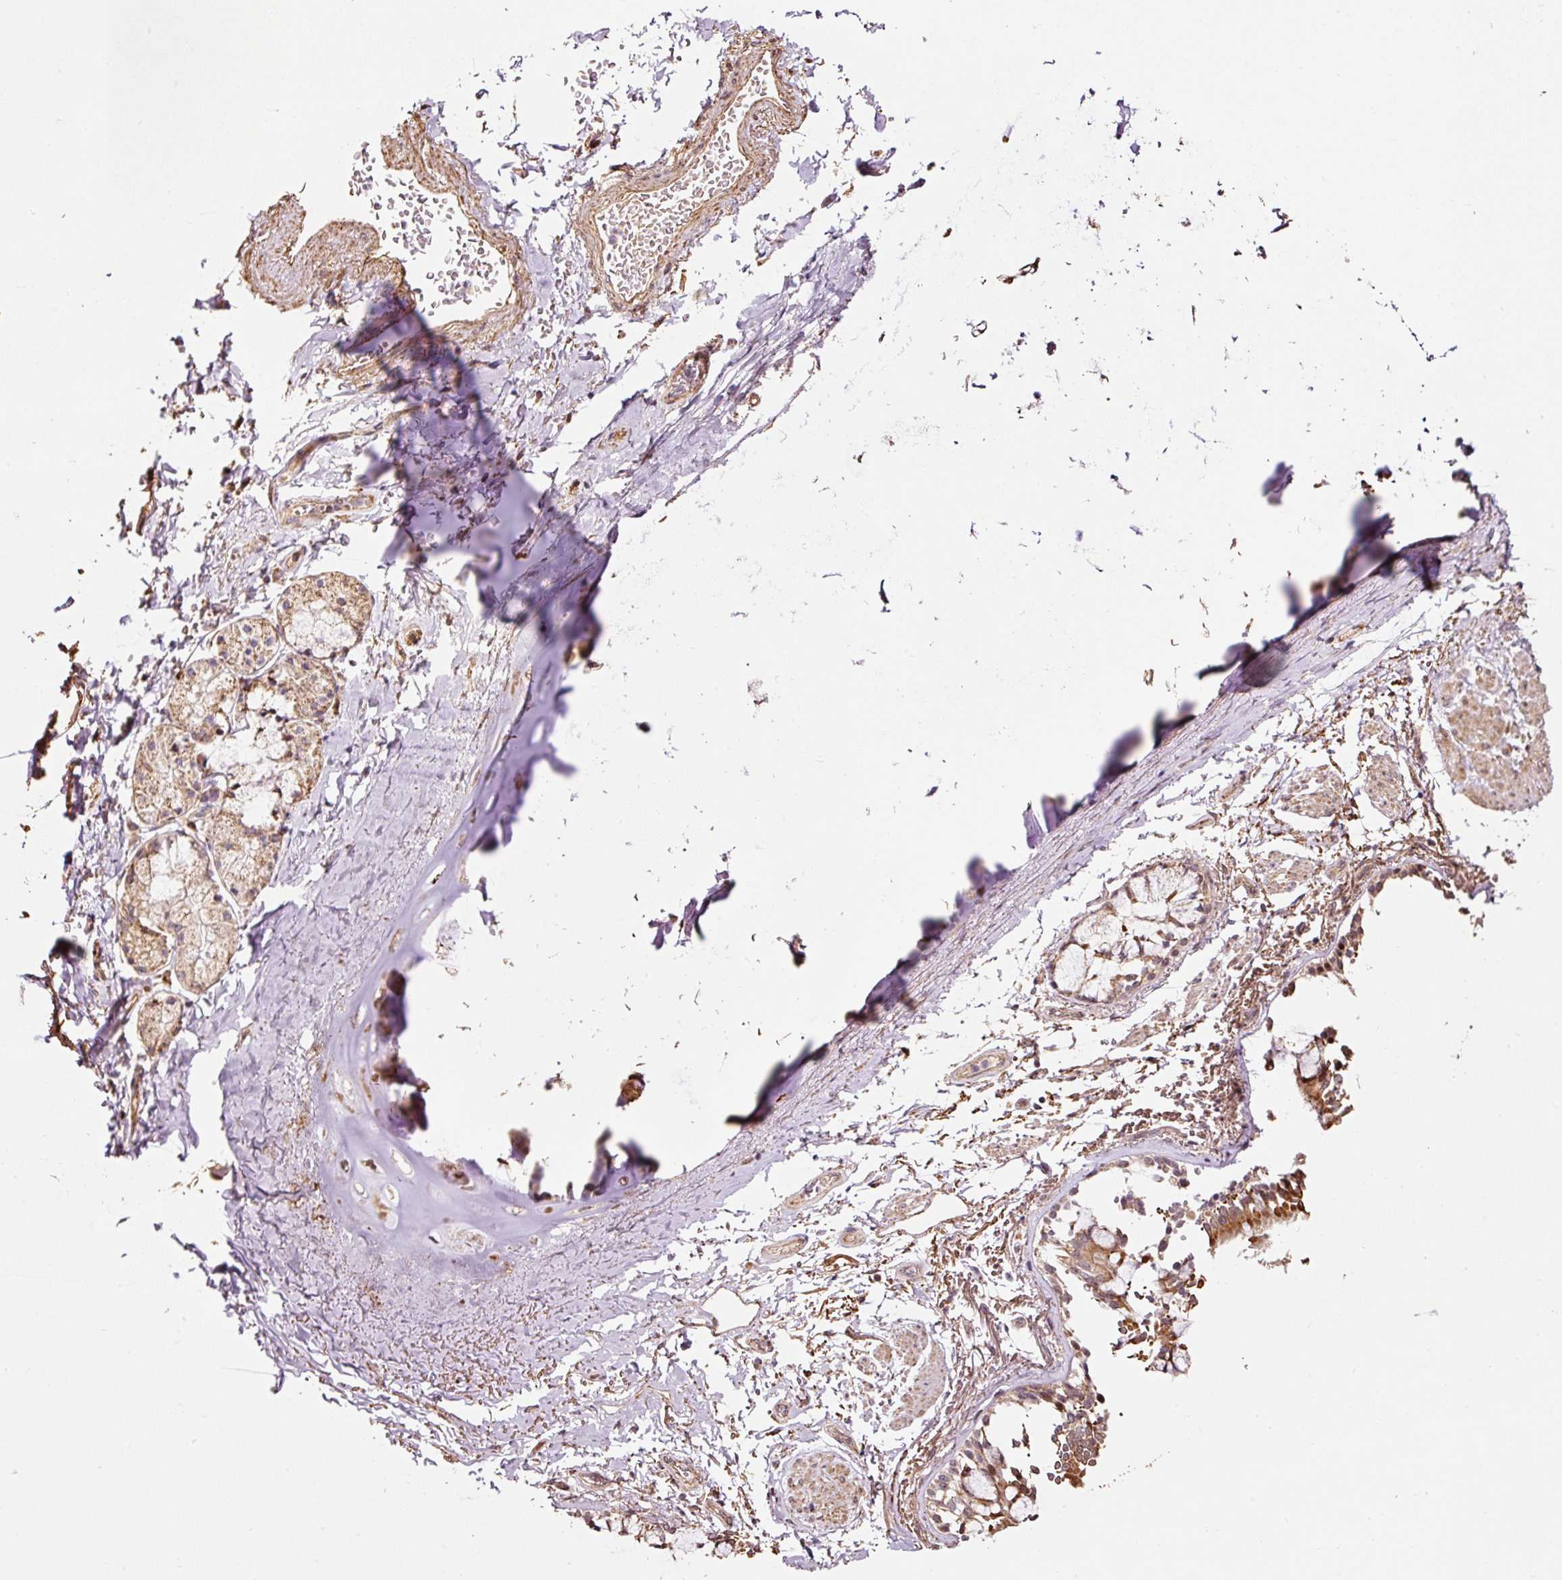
{"staining": {"intensity": "moderate", "quantity": ">75%", "location": "cytoplasmic/membranous"}, "tissue": "bronchus", "cell_type": "Respiratory epithelial cells", "image_type": "normal", "snomed": [{"axis": "morphology", "description": "Normal tissue, NOS"}, {"axis": "topography", "description": "Bronchus"}], "caption": "Protein expression analysis of normal bronchus displays moderate cytoplasmic/membranous positivity in about >75% of respiratory epithelial cells.", "gene": "ETF1", "patient": {"sex": "male", "age": 70}}